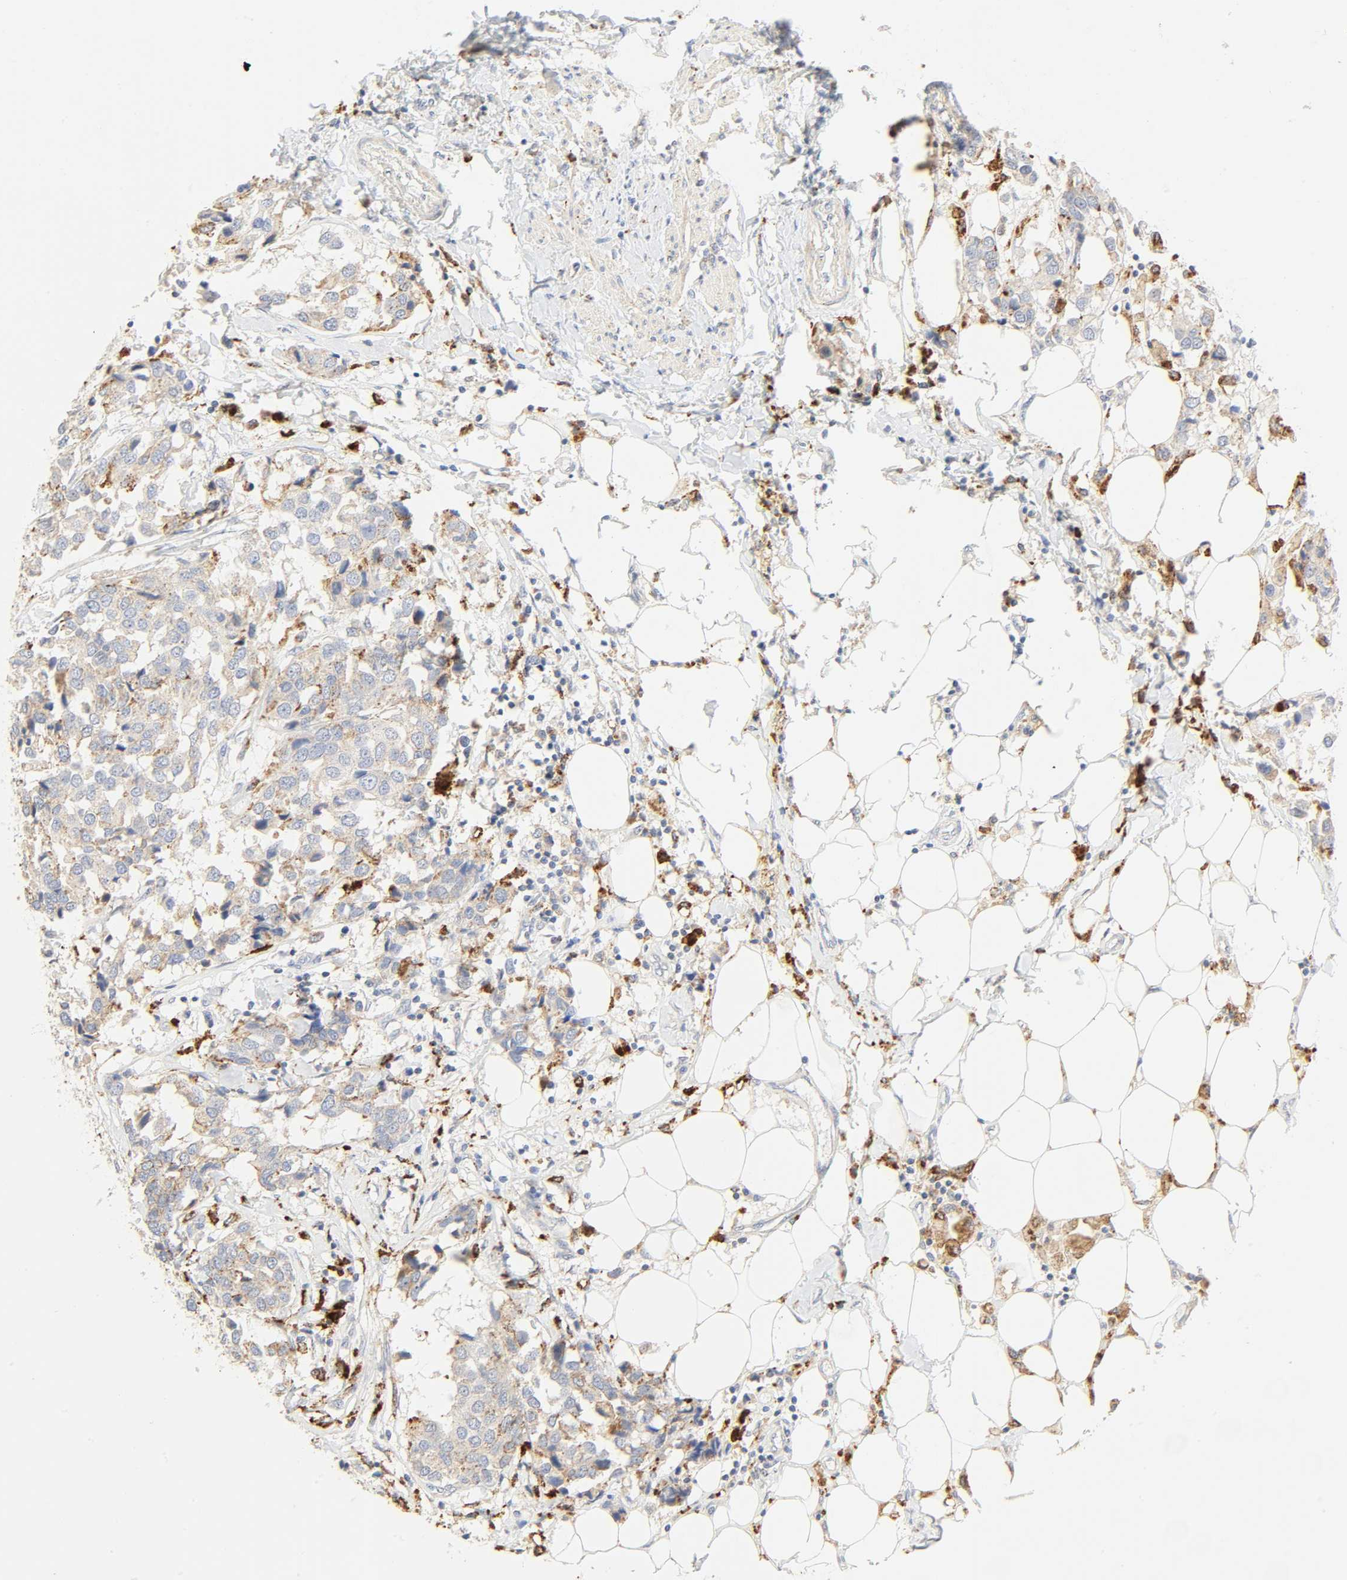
{"staining": {"intensity": "weak", "quantity": ">75%", "location": "cytoplasmic/membranous"}, "tissue": "breast cancer", "cell_type": "Tumor cells", "image_type": "cancer", "snomed": [{"axis": "morphology", "description": "Duct carcinoma"}, {"axis": "topography", "description": "Breast"}], "caption": "Tumor cells display low levels of weak cytoplasmic/membranous positivity in approximately >75% of cells in human intraductal carcinoma (breast).", "gene": "CAMK2A", "patient": {"sex": "female", "age": 80}}